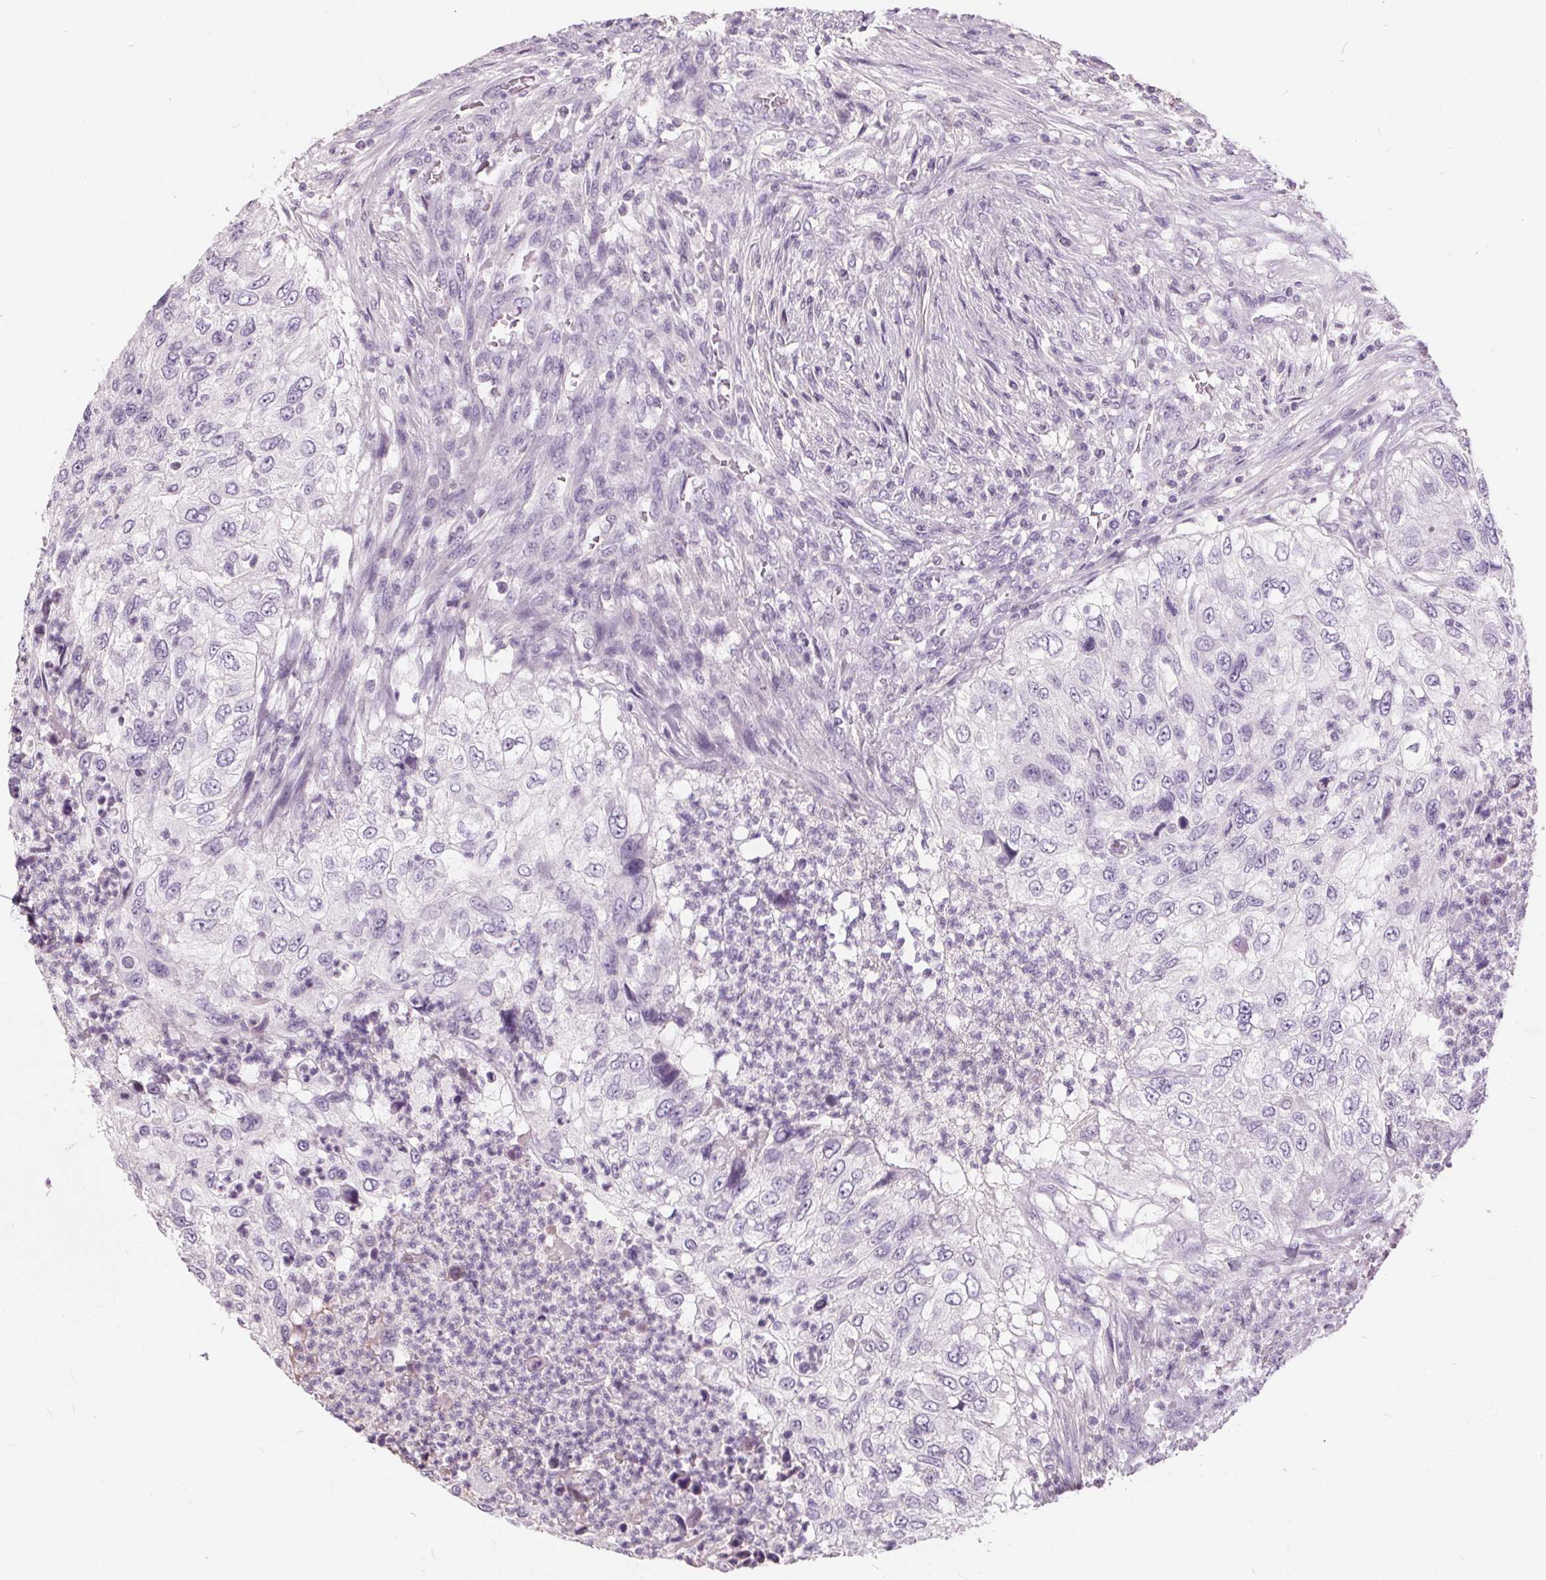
{"staining": {"intensity": "negative", "quantity": "none", "location": "none"}, "tissue": "urothelial cancer", "cell_type": "Tumor cells", "image_type": "cancer", "snomed": [{"axis": "morphology", "description": "Urothelial carcinoma, High grade"}, {"axis": "topography", "description": "Urinary bladder"}], "caption": "Protein analysis of urothelial cancer displays no significant positivity in tumor cells. The staining is performed using DAB brown chromogen with nuclei counter-stained in using hematoxylin.", "gene": "PLA2G2E", "patient": {"sex": "female", "age": 60}}